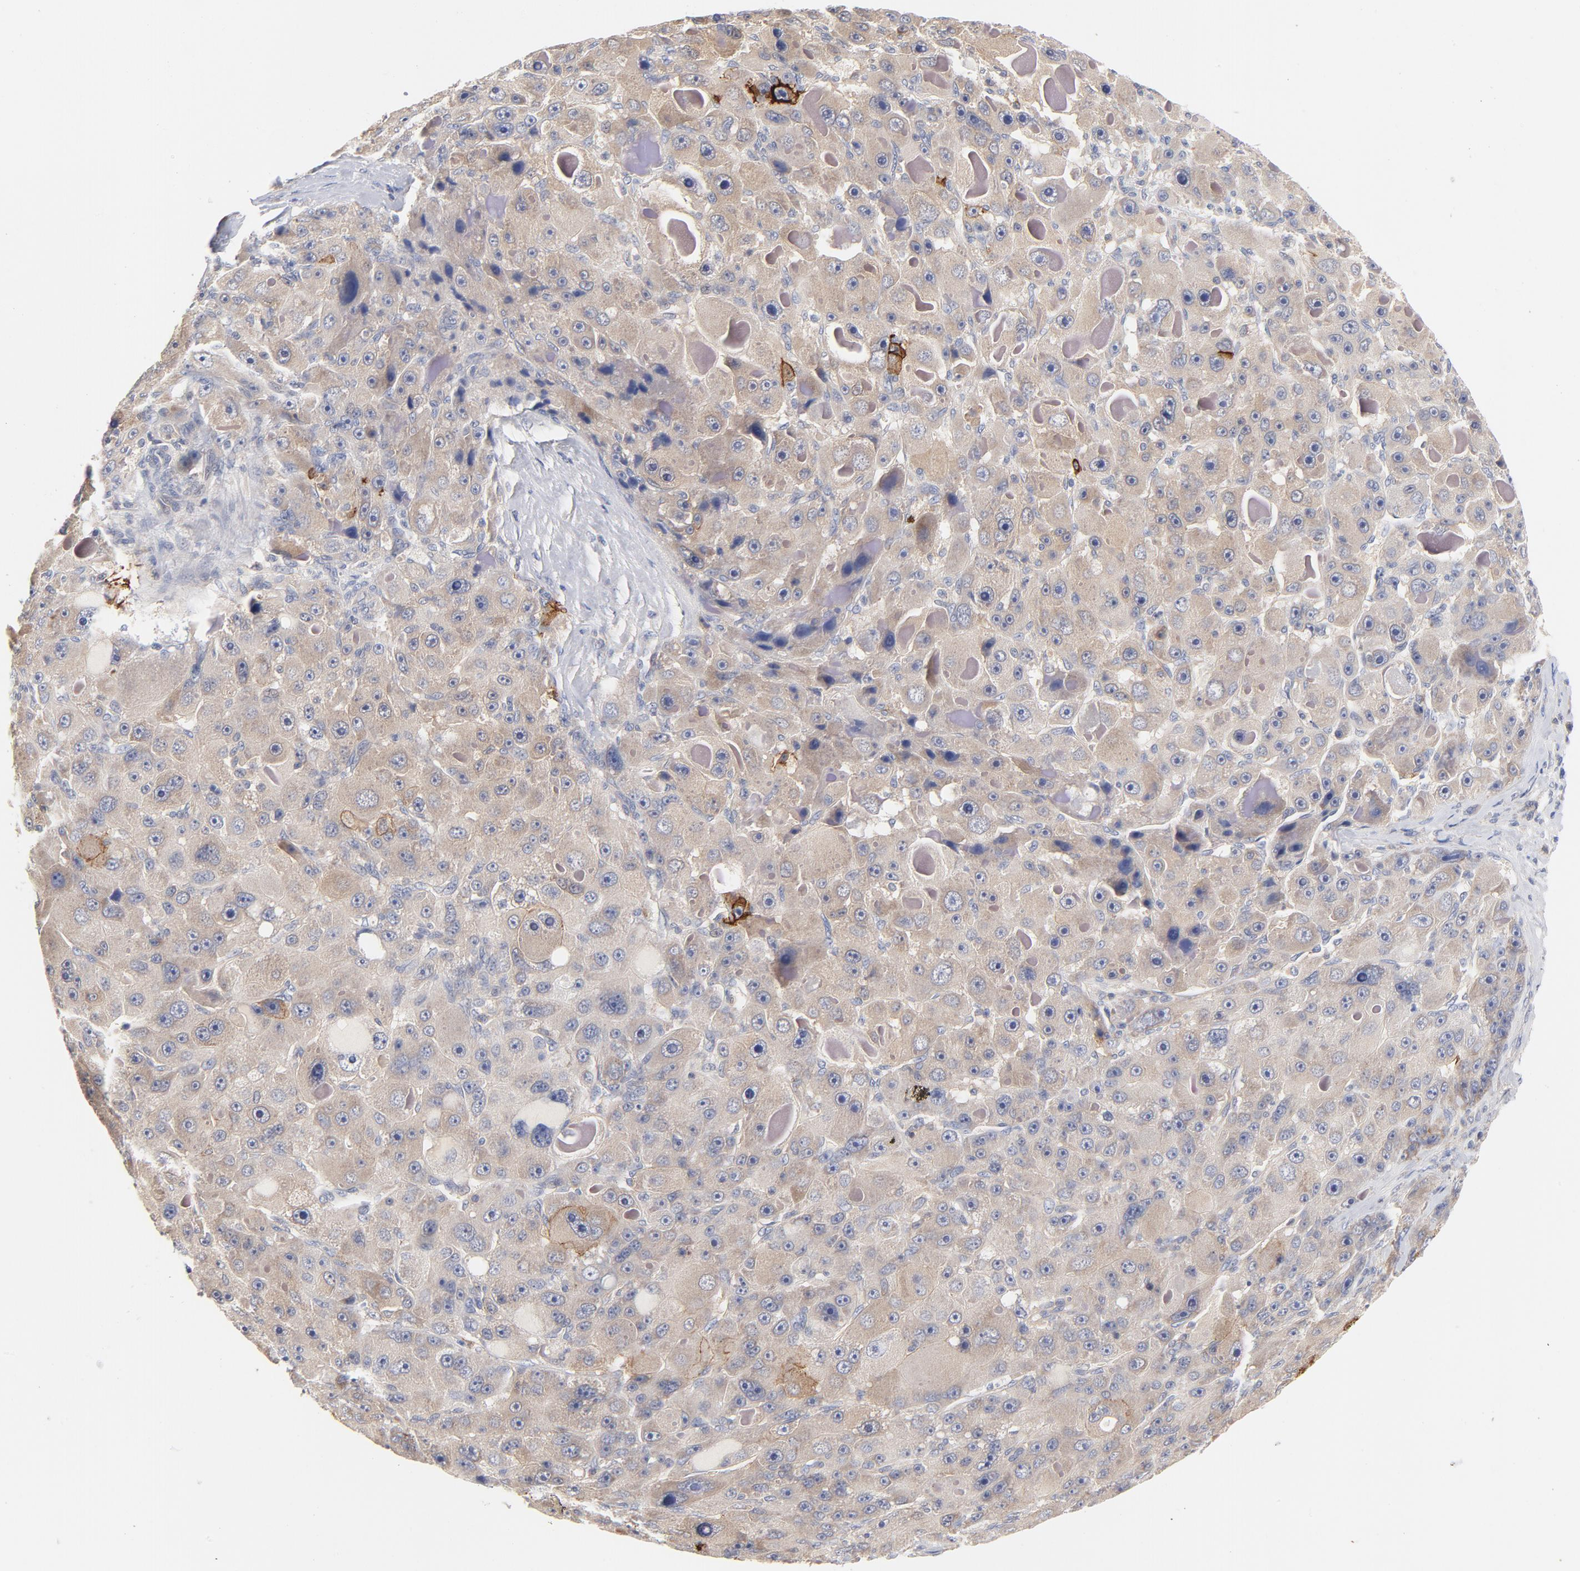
{"staining": {"intensity": "weak", "quantity": ">75%", "location": "cytoplasmic/membranous"}, "tissue": "liver cancer", "cell_type": "Tumor cells", "image_type": "cancer", "snomed": [{"axis": "morphology", "description": "Carcinoma, Hepatocellular, NOS"}, {"axis": "topography", "description": "Liver"}], "caption": "Tumor cells display low levels of weak cytoplasmic/membranous positivity in approximately >75% of cells in liver cancer (hepatocellular carcinoma).", "gene": "SETD3", "patient": {"sex": "male", "age": 76}}